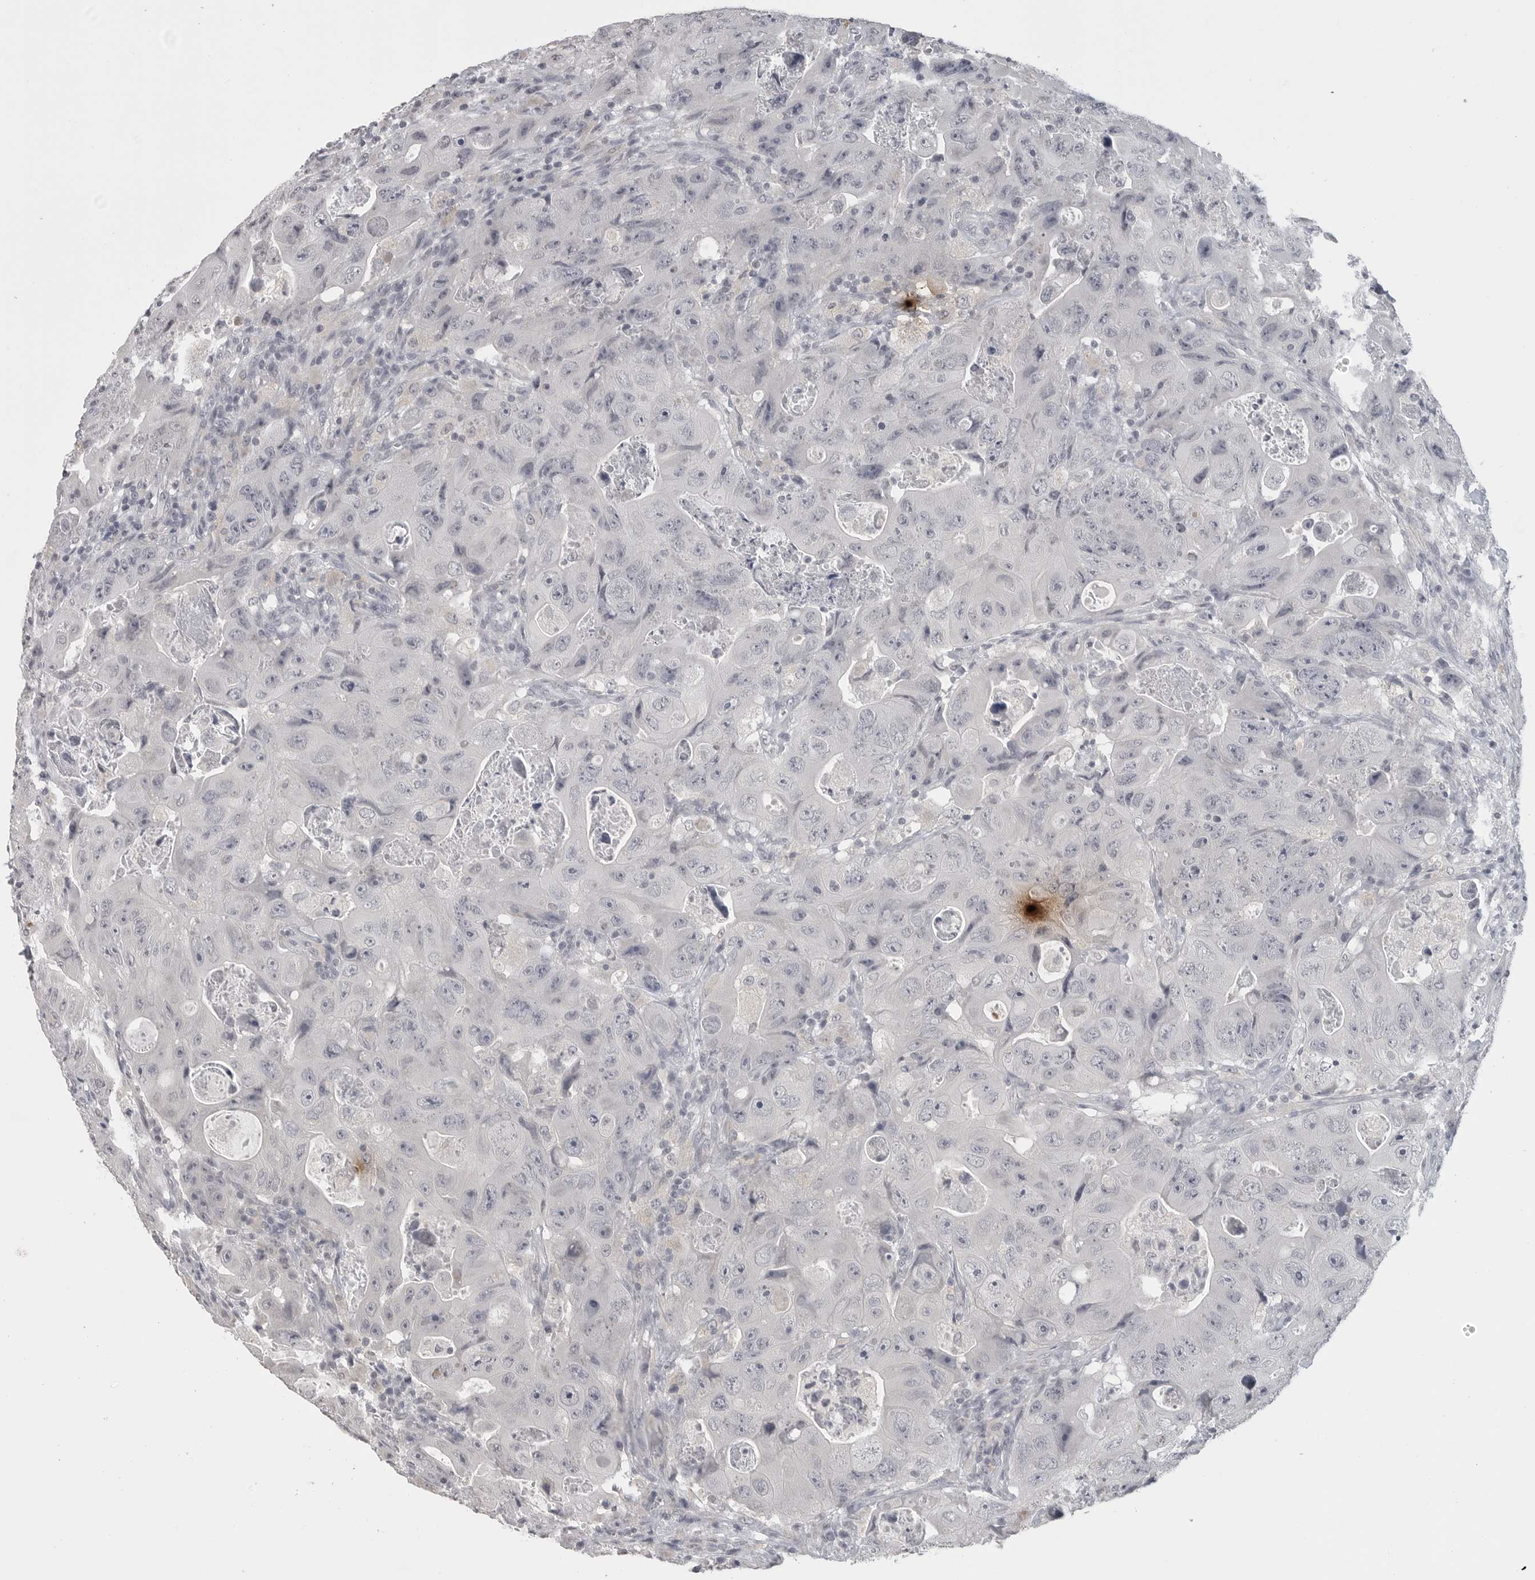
{"staining": {"intensity": "negative", "quantity": "none", "location": "none"}, "tissue": "colorectal cancer", "cell_type": "Tumor cells", "image_type": "cancer", "snomed": [{"axis": "morphology", "description": "Adenocarcinoma, NOS"}, {"axis": "topography", "description": "Colon"}], "caption": "High power microscopy histopathology image of an immunohistochemistry (IHC) photomicrograph of colorectal cancer (adenocarcinoma), revealing no significant expression in tumor cells.", "gene": "PRSS1", "patient": {"sex": "female", "age": 46}}